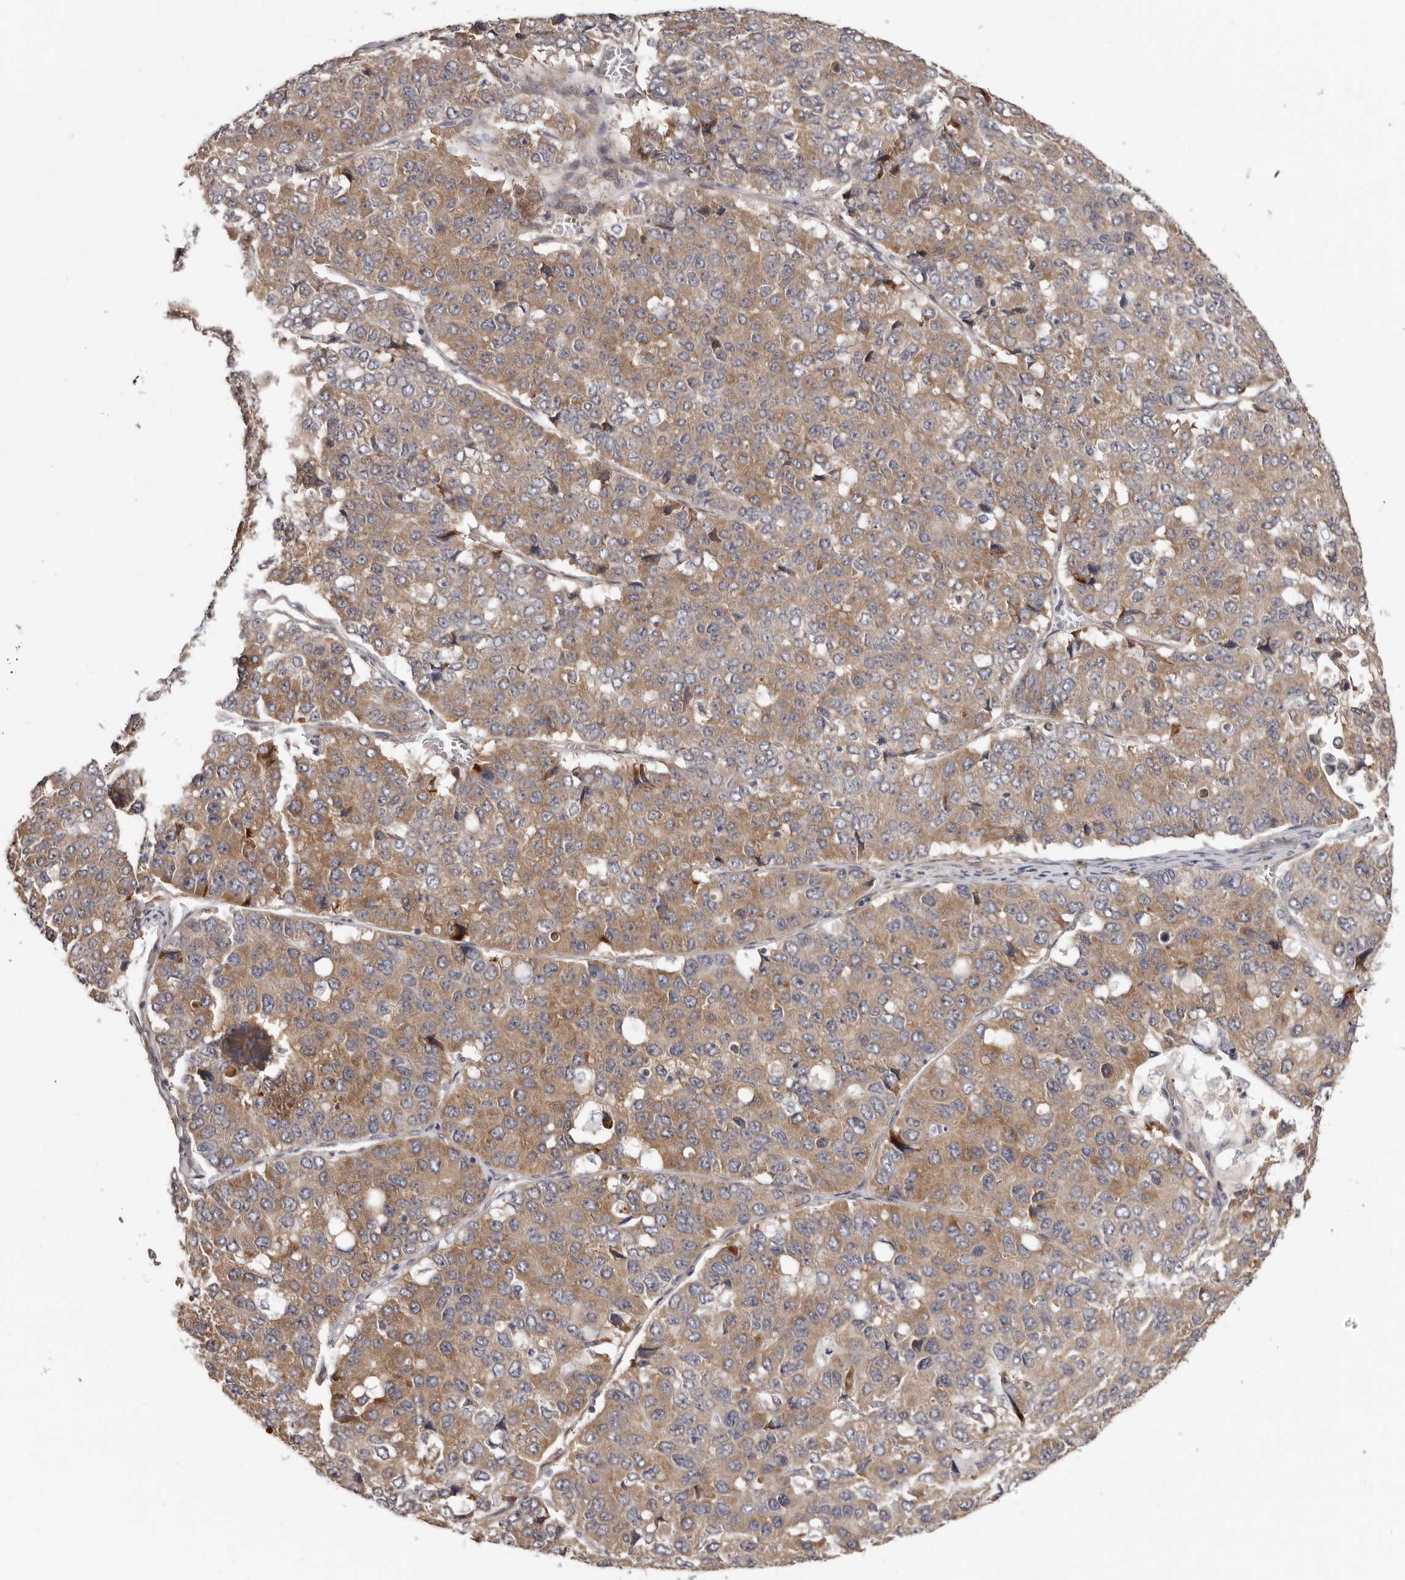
{"staining": {"intensity": "moderate", "quantity": ">75%", "location": "cytoplasmic/membranous"}, "tissue": "pancreatic cancer", "cell_type": "Tumor cells", "image_type": "cancer", "snomed": [{"axis": "morphology", "description": "Adenocarcinoma, NOS"}, {"axis": "topography", "description": "Pancreas"}], "caption": "Immunohistochemical staining of human pancreatic adenocarcinoma exhibits medium levels of moderate cytoplasmic/membranous staining in about >75% of tumor cells. (IHC, brightfield microscopy, high magnification).", "gene": "SBDS", "patient": {"sex": "male", "age": 50}}